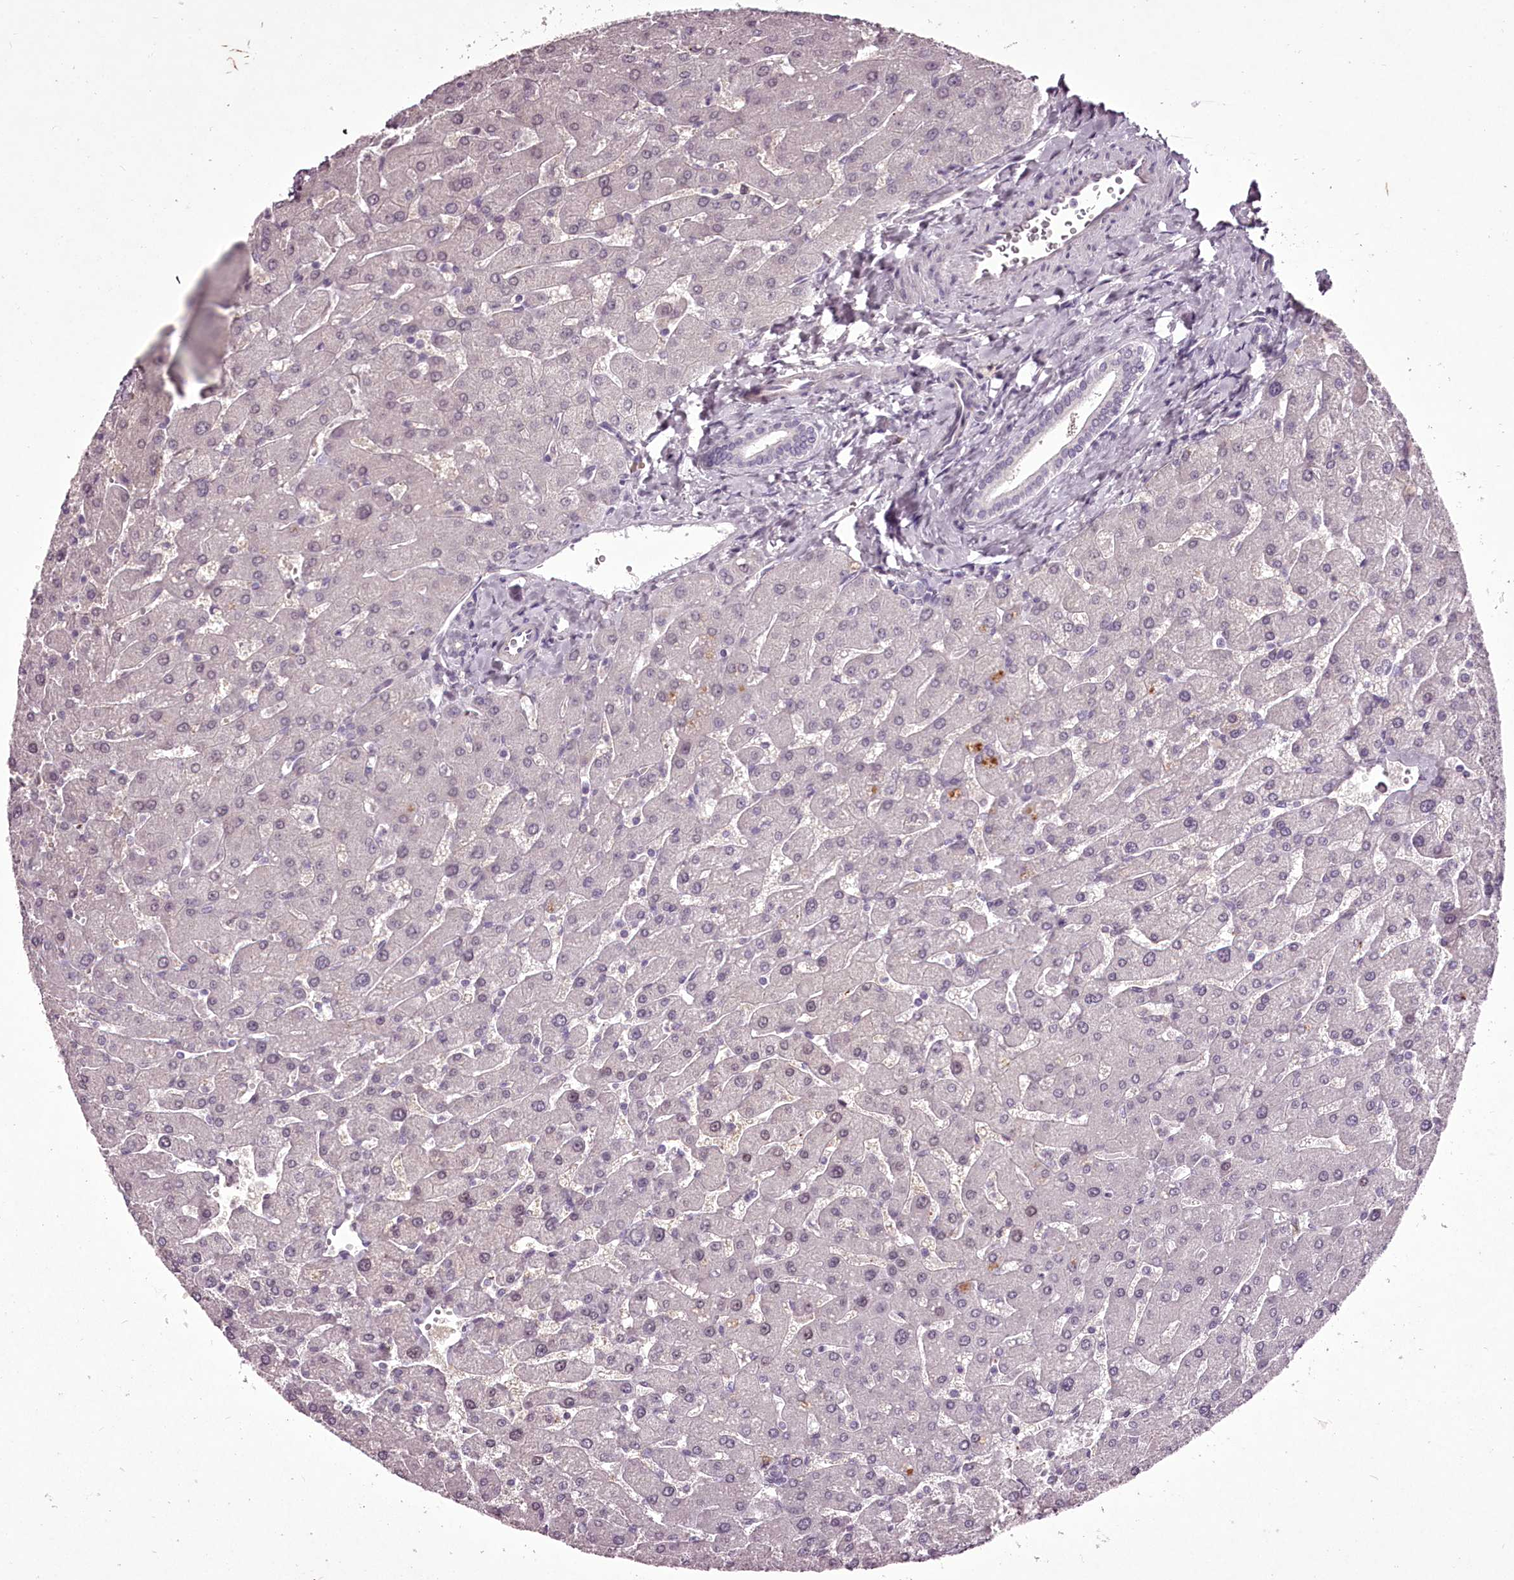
{"staining": {"intensity": "negative", "quantity": "none", "location": "none"}, "tissue": "liver", "cell_type": "Cholangiocytes", "image_type": "normal", "snomed": [{"axis": "morphology", "description": "Normal tissue, NOS"}, {"axis": "topography", "description": "Liver"}], "caption": "Immunohistochemistry micrograph of unremarkable liver: liver stained with DAB (3,3'-diaminobenzidine) displays no significant protein expression in cholangiocytes.", "gene": "C1orf56", "patient": {"sex": "male", "age": 55}}